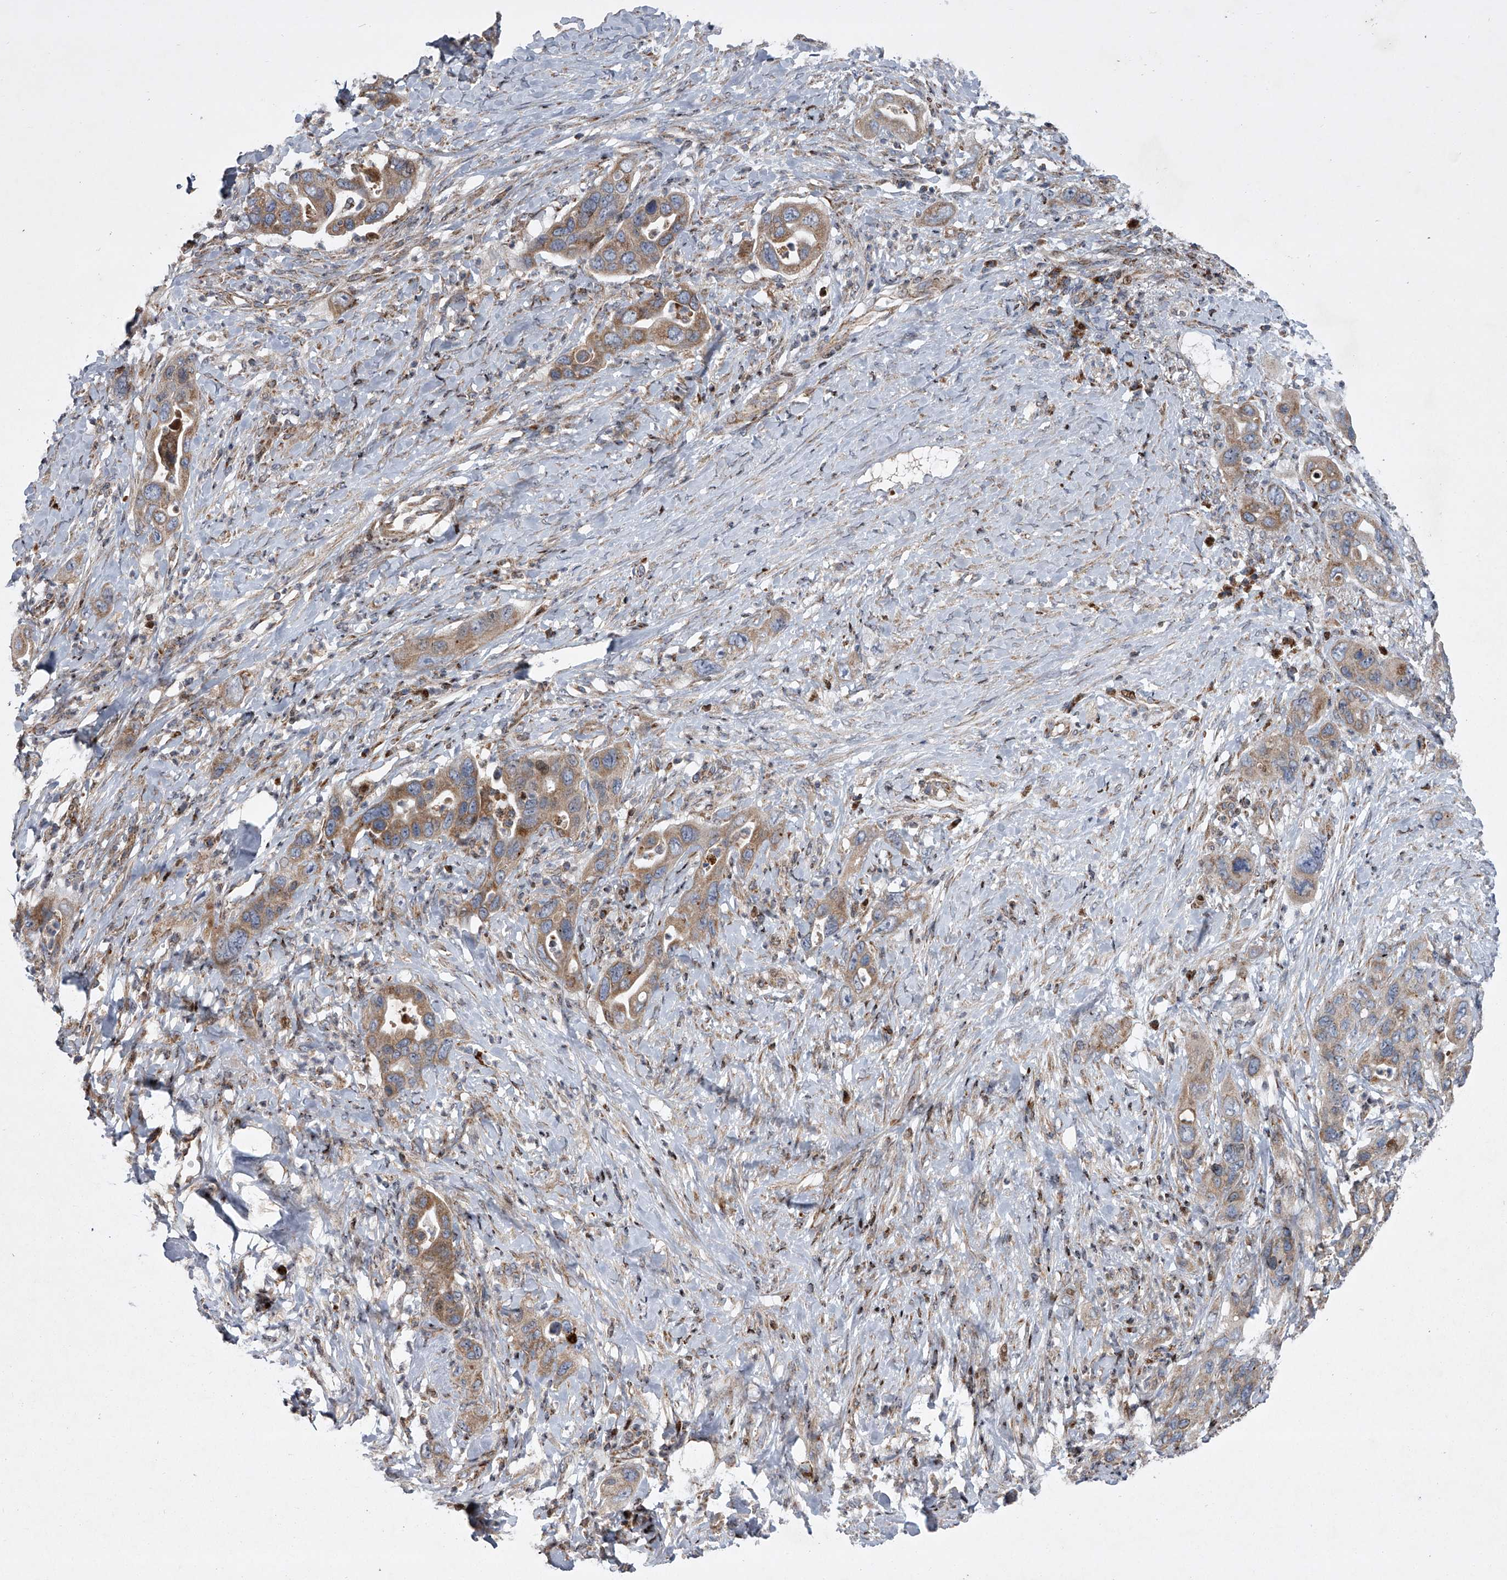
{"staining": {"intensity": "moderate", "quantity": "25%-75%", "location": "cytoplasmic/membranous"}, "tissue": "pancreatic cancer", "cell_type": "Tumor cells", "image_type": "cancer", "snomed": [{"axis": "morphology", "description": "Adenocarcinoma, NOS"}, {"axis": "topography", "description": "Pancreas"}], "caption": "Immunohistochemistry micrograph of pancreatic adenocarcinoma stained for a protein (brown), which displays medium levels of moderate cytoplasmic/membranous expression in approximately 25%-75% of tumor cells.", "gene": "STRADA", "patient": {"sex": "female", "age": 71}}